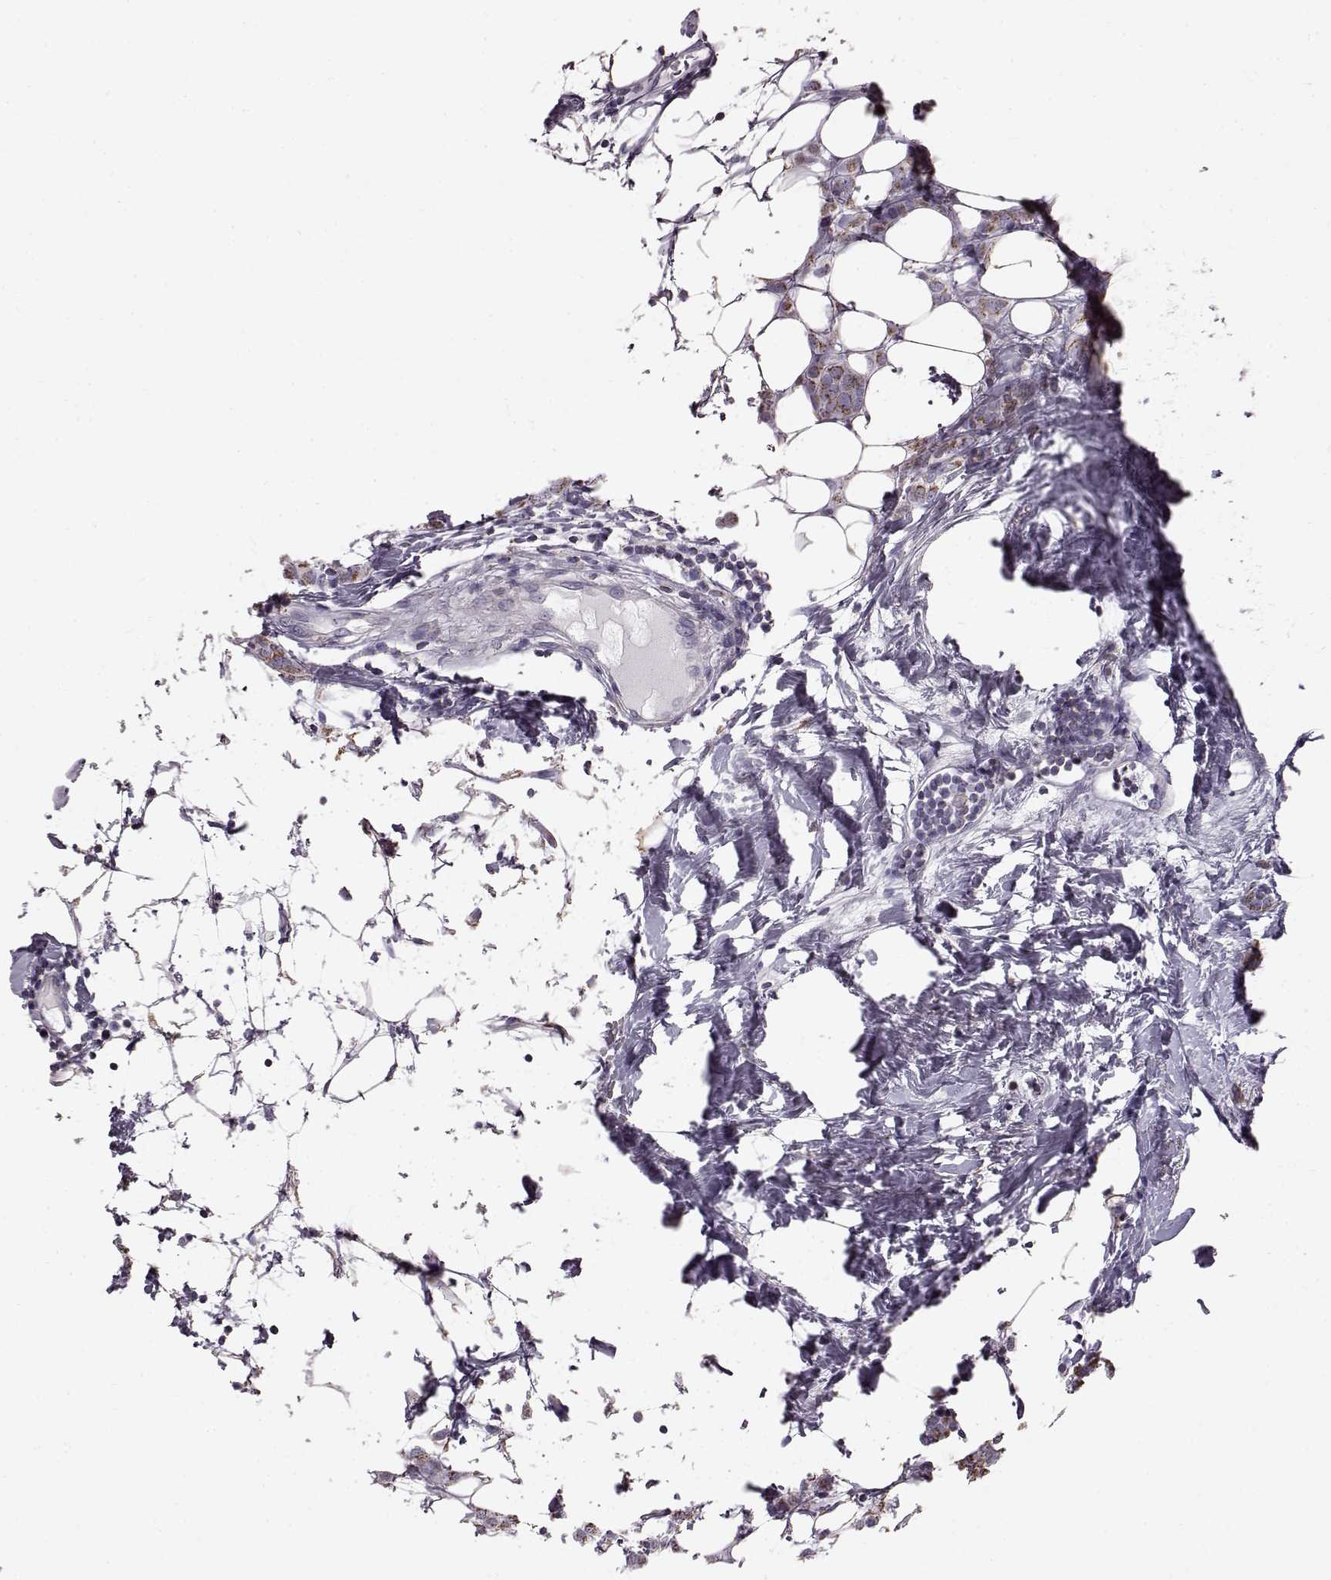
{"staining": {"intensity": "strong", "quantity": ">75%", "location": "cytoplasmic/membranous"}, "tissue": "breast cancer", "cell_type": "Tumor cells", "image_type": "cancer", "snomed": [{"axis": "morphology", "description": "Lobular carcinoma"}, {"axis": "topography", "description": "Breast"}], "caption": "This is an image of IHC staining of lobular carcinoma (breast), which shows strong staining in the cytoplasmic/membranous of tumor cells.", "gene": "ATP5MF", "patient": {"sex": "female", "age": 49}}